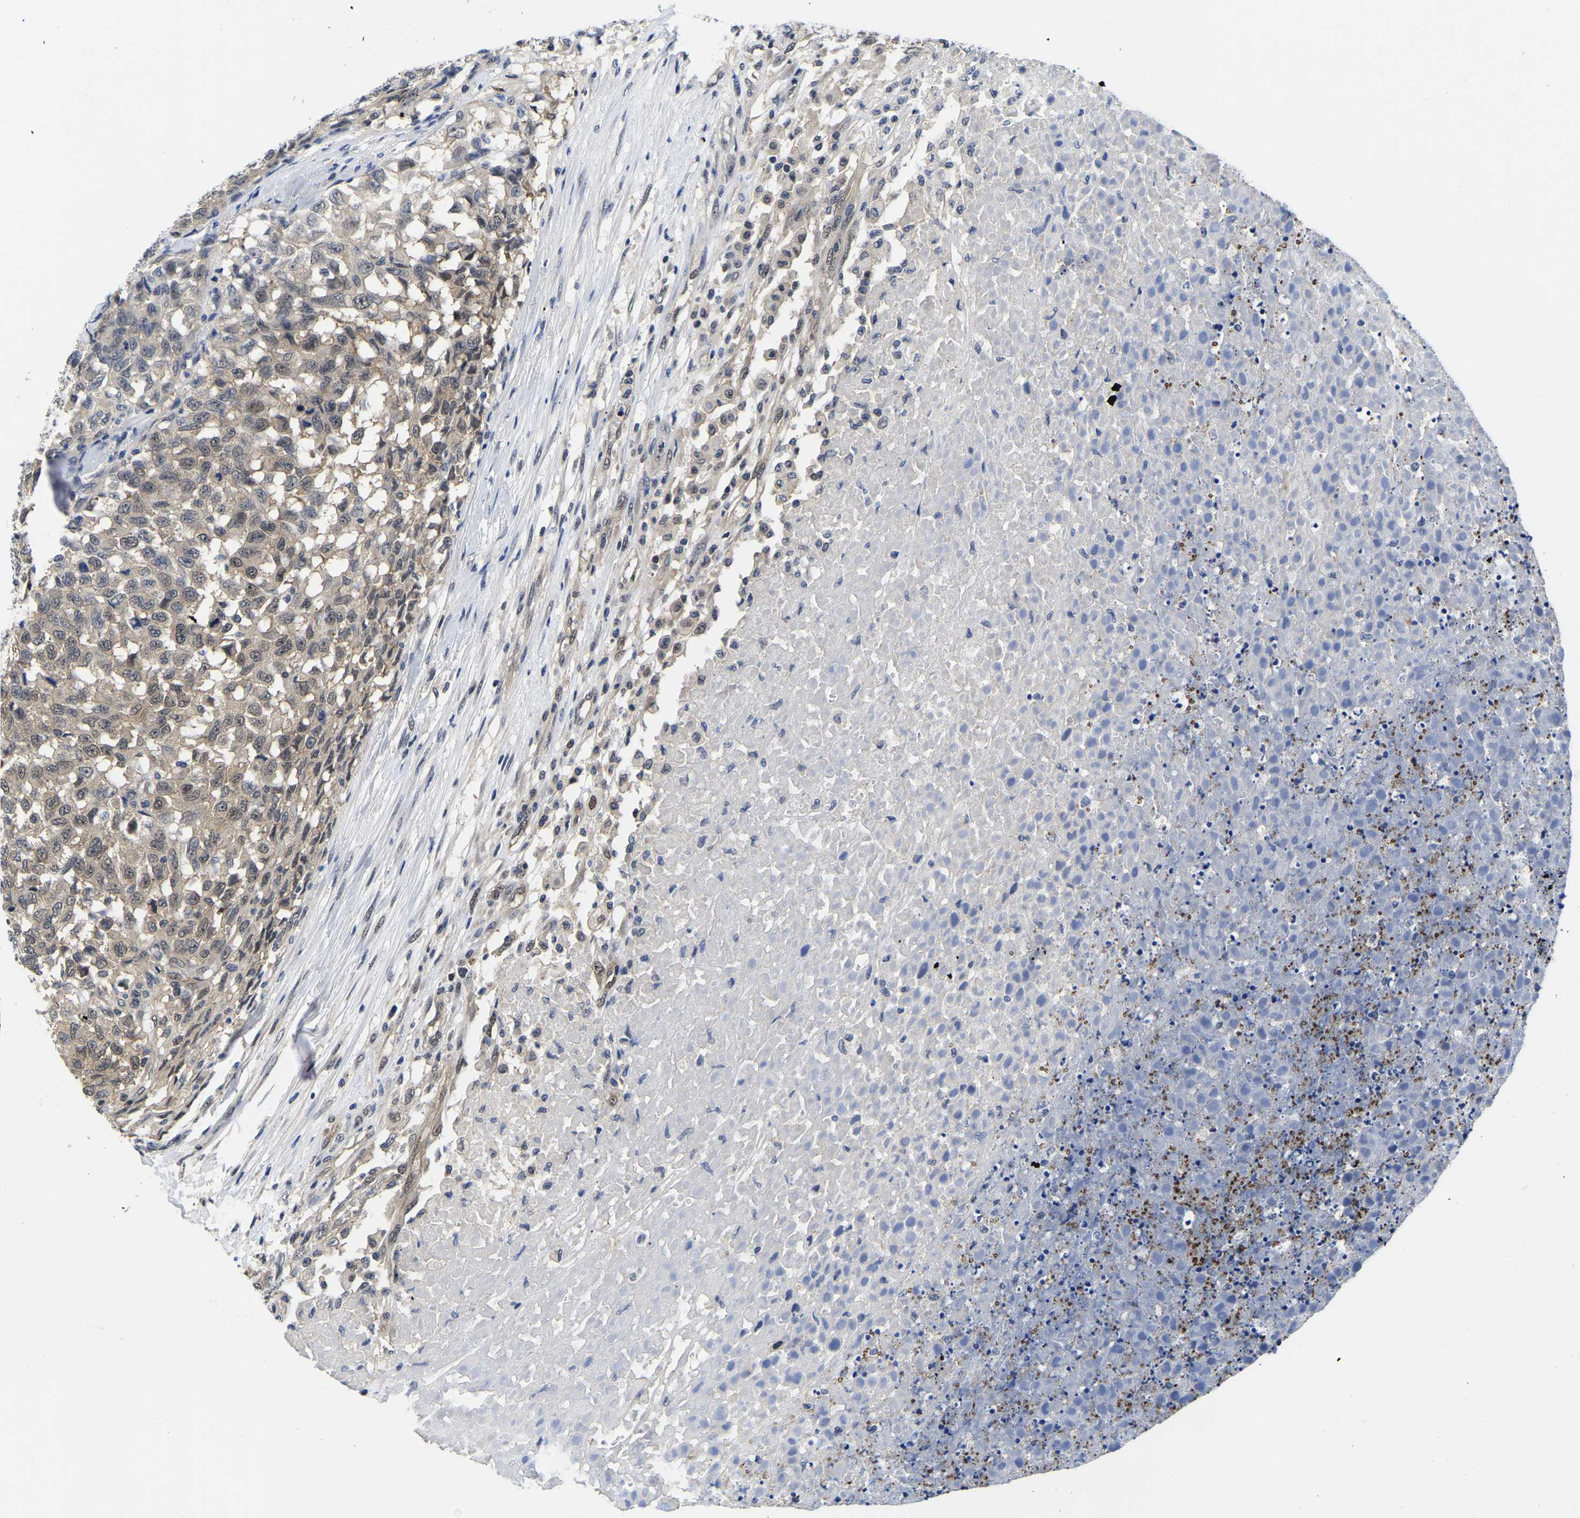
{"staining": {"intensity": "weak", "quantity": "25%-75%", "location": "cytoplasmic/membranous,nuclear"}, "tissue": "testis cancer", "cell_type": "Tumor cells", "image_type": "cancer", "snomed": [{"axis": "morphology", "description": "Seminoma, NOS"}, {"axis": "topography", "description": "Testis"}], "caption": "Tumor cells exhibit low levels of weak cytoplasmic/membranous and nuclear staining in about 25%-75% of cells in testis seminoma.", "gene": "MCOLN2", "patient": {"sex": "male", "age": 59}}